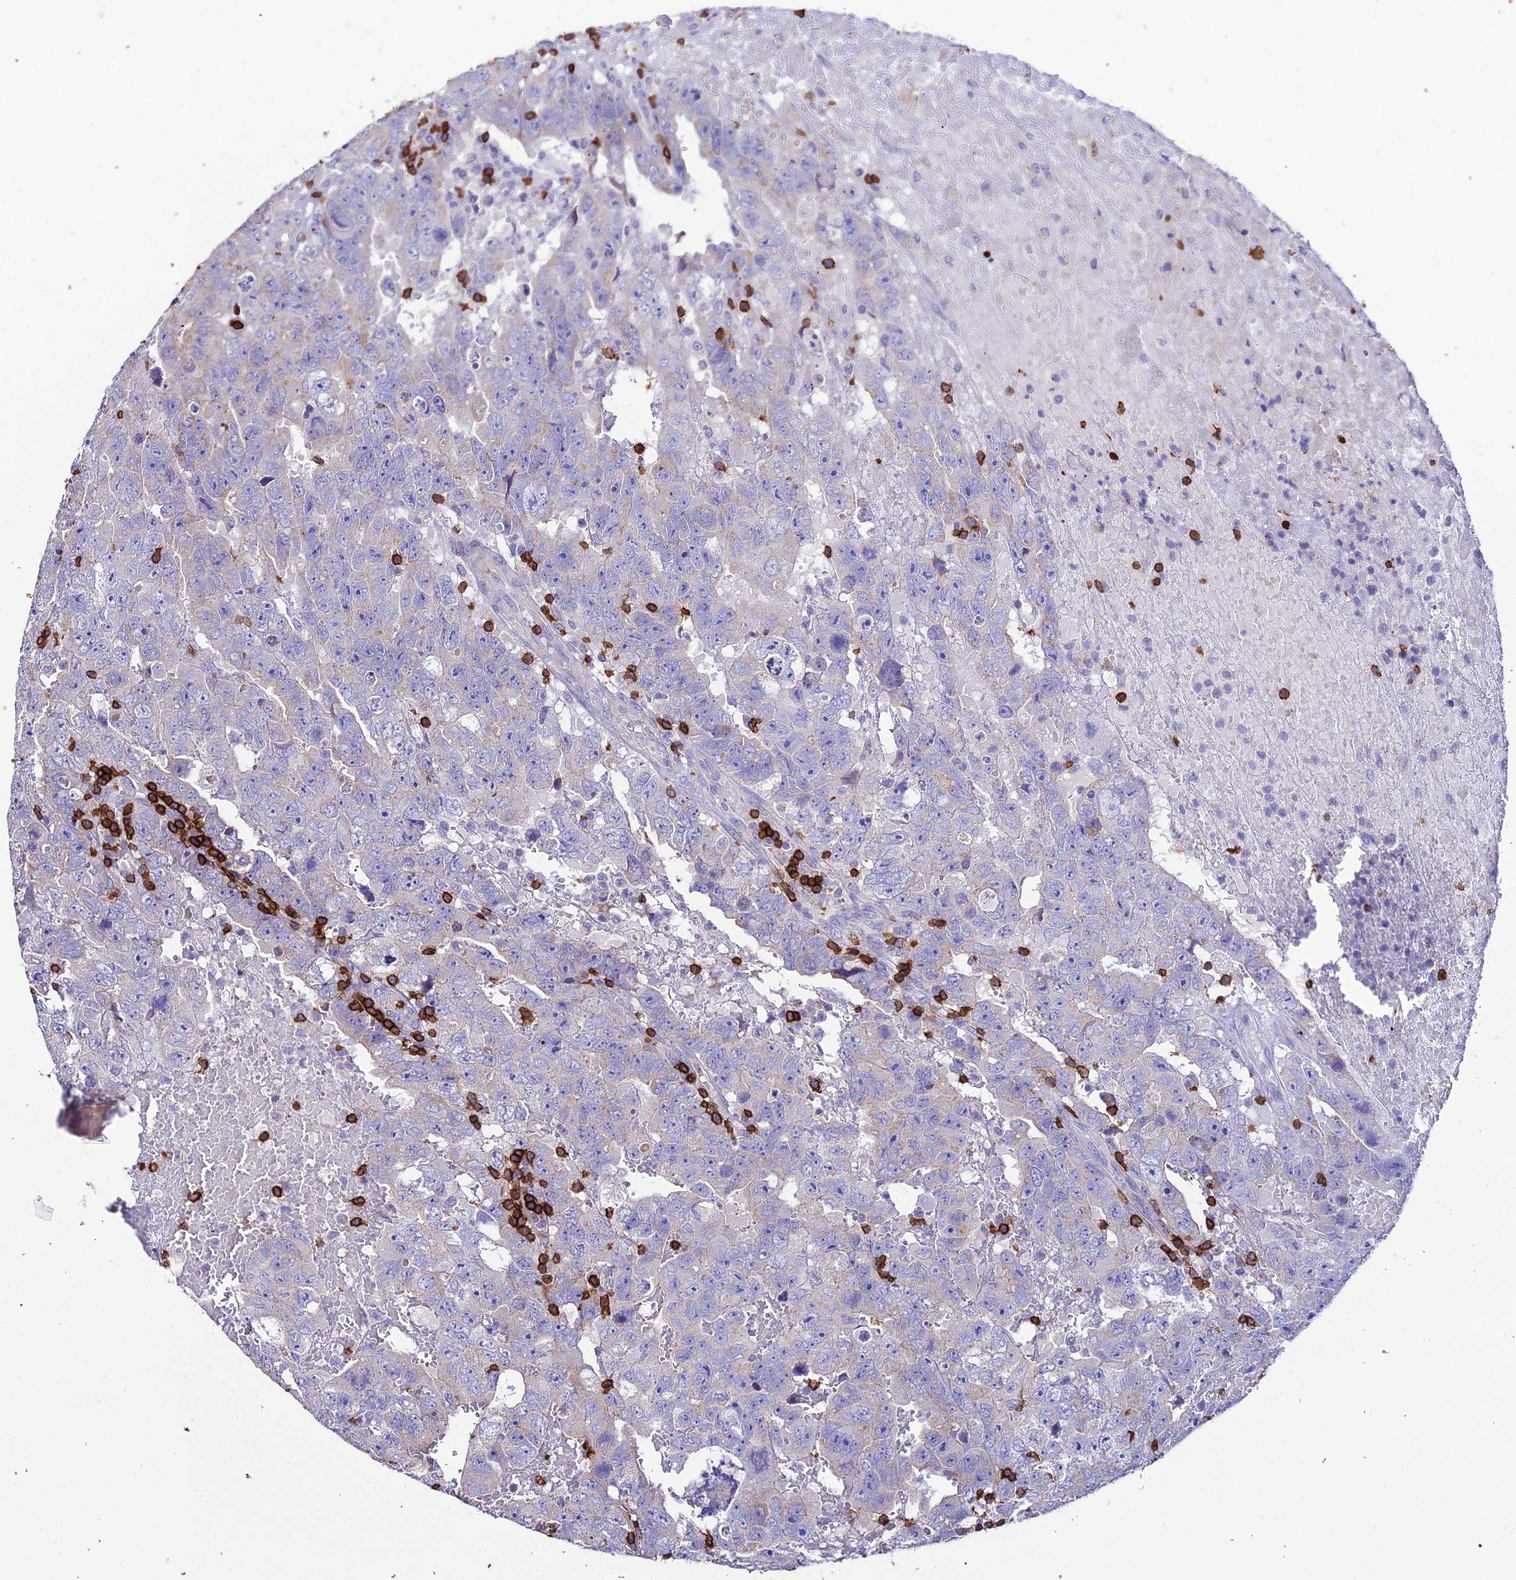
{"staining": {"intensity": "weak", "quantity": "<25%", "location": "cytoplasmic/membranous"}, "tissue": "testis cancer", "cell_type": "Tumor cells", "image_type": "cancer", "snomed": [{"axis": "morphology", "description": "Carcinoma, Embryonal, NOS"}, {"axis": "topography", "description": "Testis"}], "caption": "Immunohistochemistry histopathology image of neoplastic tissue: human testis embryonal carcinoma stained with DAB shows no significant protein positivity in tumor cells. Nuclei are stained in blue.", "gene": "PTPRCAP", "patient": {"sex": "male", "age": 45}}